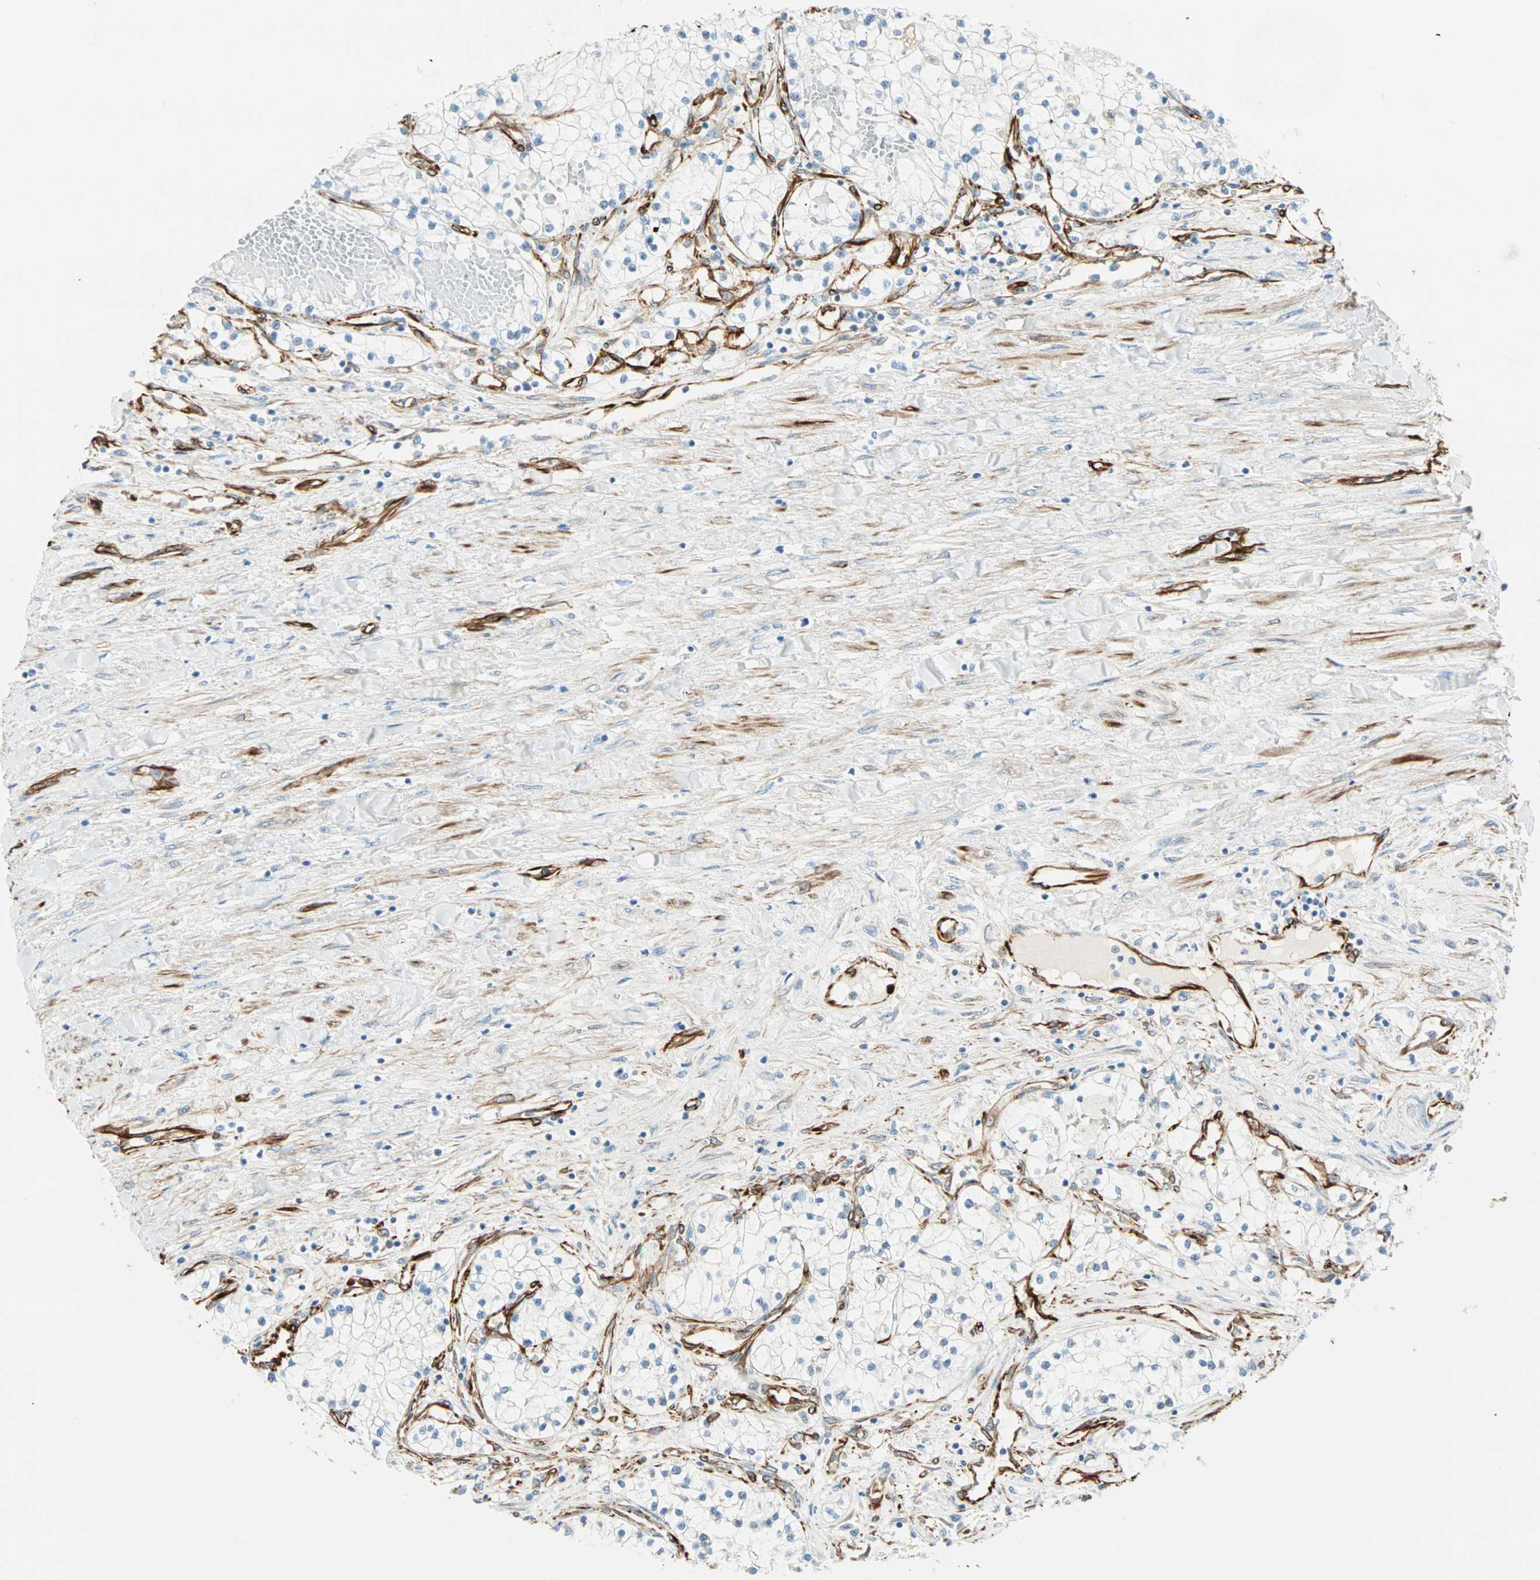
{"staining": {"intensity": "negative", "quantity": "none", "location": "none"}, "tissue": "renal cancer", "cell_type": "Tumor cells", "image_type": "cancer", "snomed": [{"axis": "morphology", "description": "Adenocarcinoma, NOS"}, {"axis": "topography", "description": "Kidney"}], "caption": "Immunohistochemical staining of adenocarcinoma (renal) shows no significant staining in tumor cells.", "gene": "NES", "patient": {"sex": "male", "age": 68}}